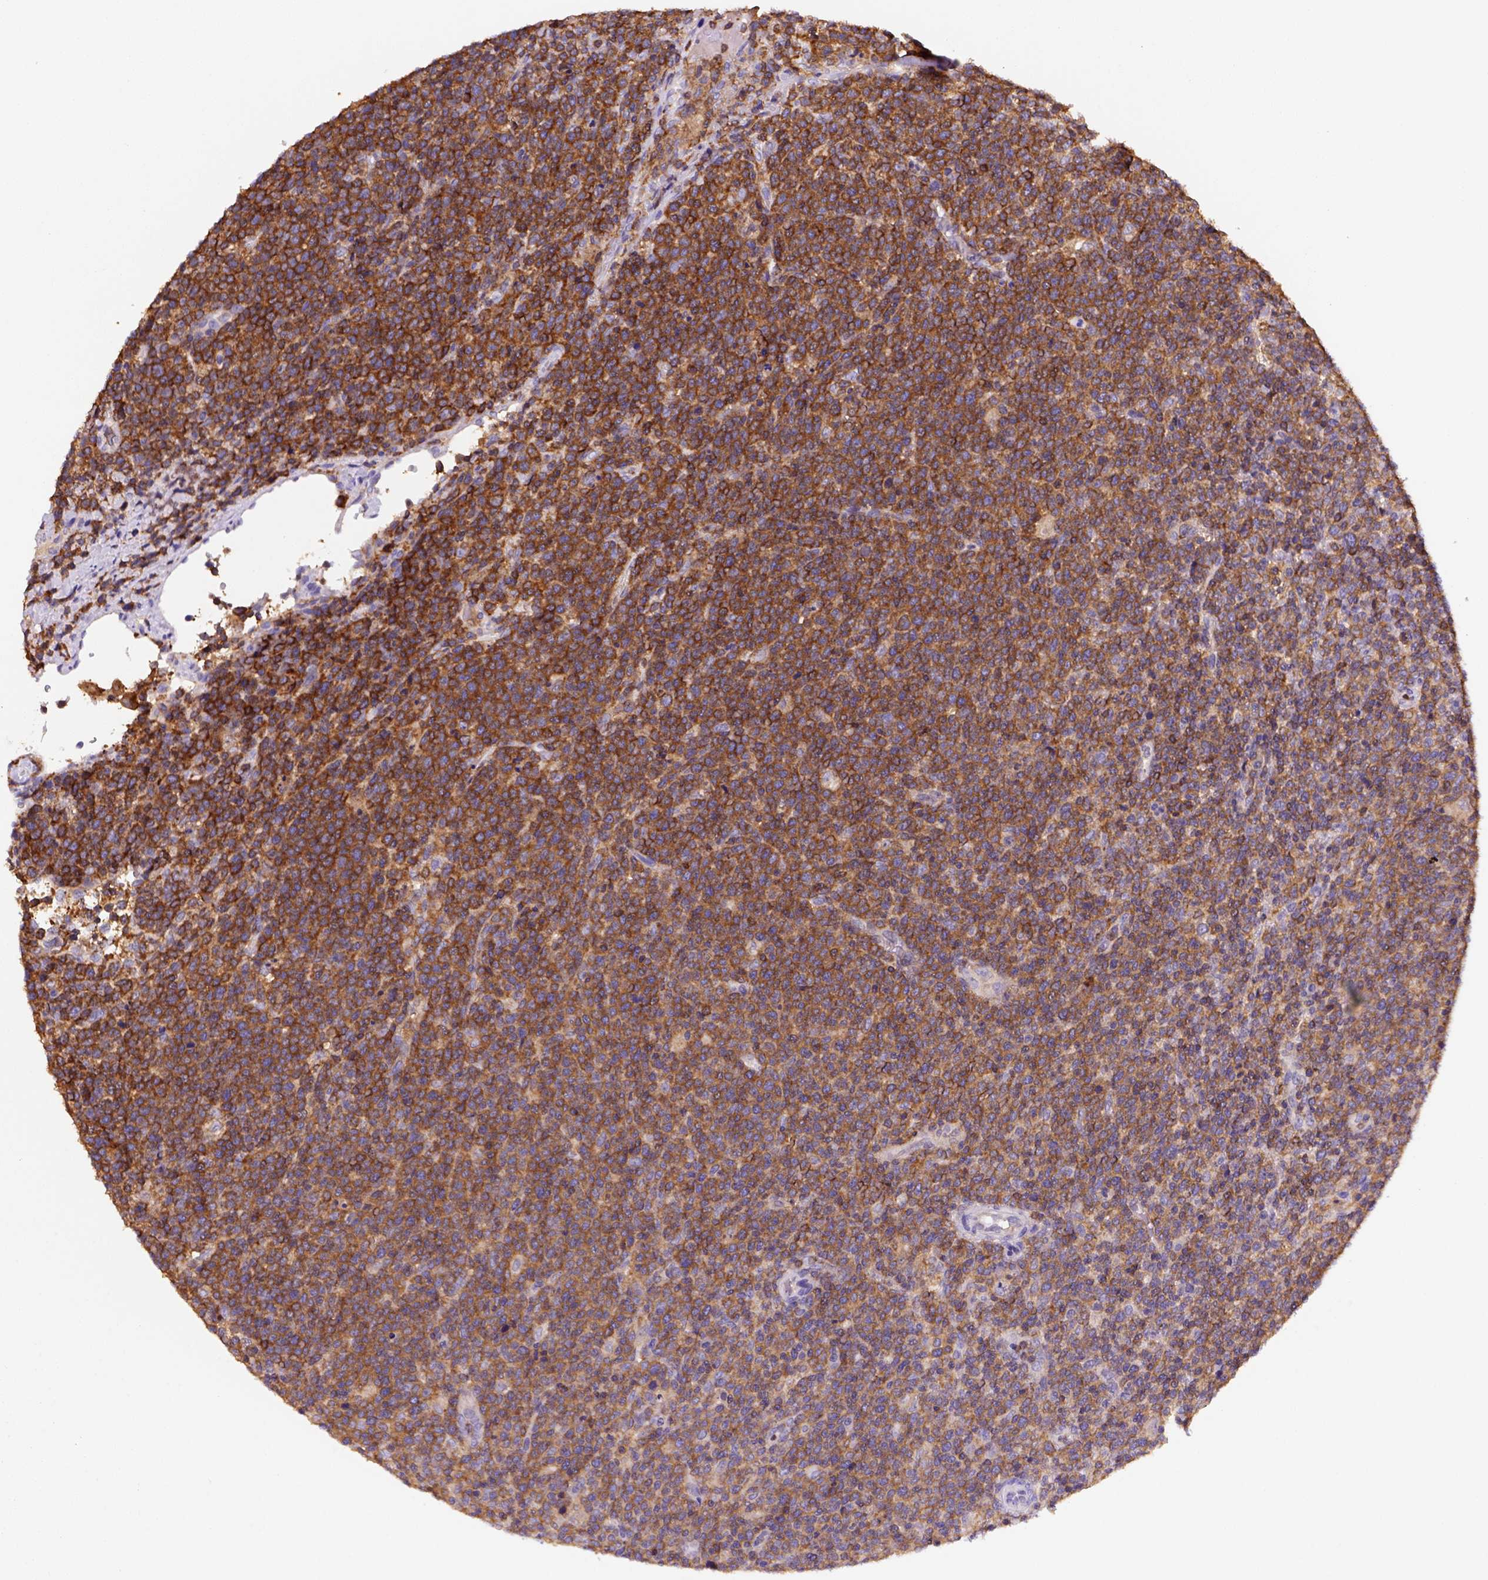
{"staining": {"intensity": "strong", "quantity": ">75%", "location": "cytoplasmic/membranous"}, "tissue": "lymphoma", "cell_type": "Tumor cells", "image_type": "cancer", "snomed": [{"axis": "morphology", "description": "Malignant lymphoma, non-Hodgkin's type, High grade"}, {"axis": "topography", "description": "Lymph node"}], "caption": "This is a histology image of IHC staining of lymphoma, which shows strong staining in the cytoplasmic/membranous of tumor cells.", "gene": "INPP5D", "patient": {"sex": "male", "age": 61}}